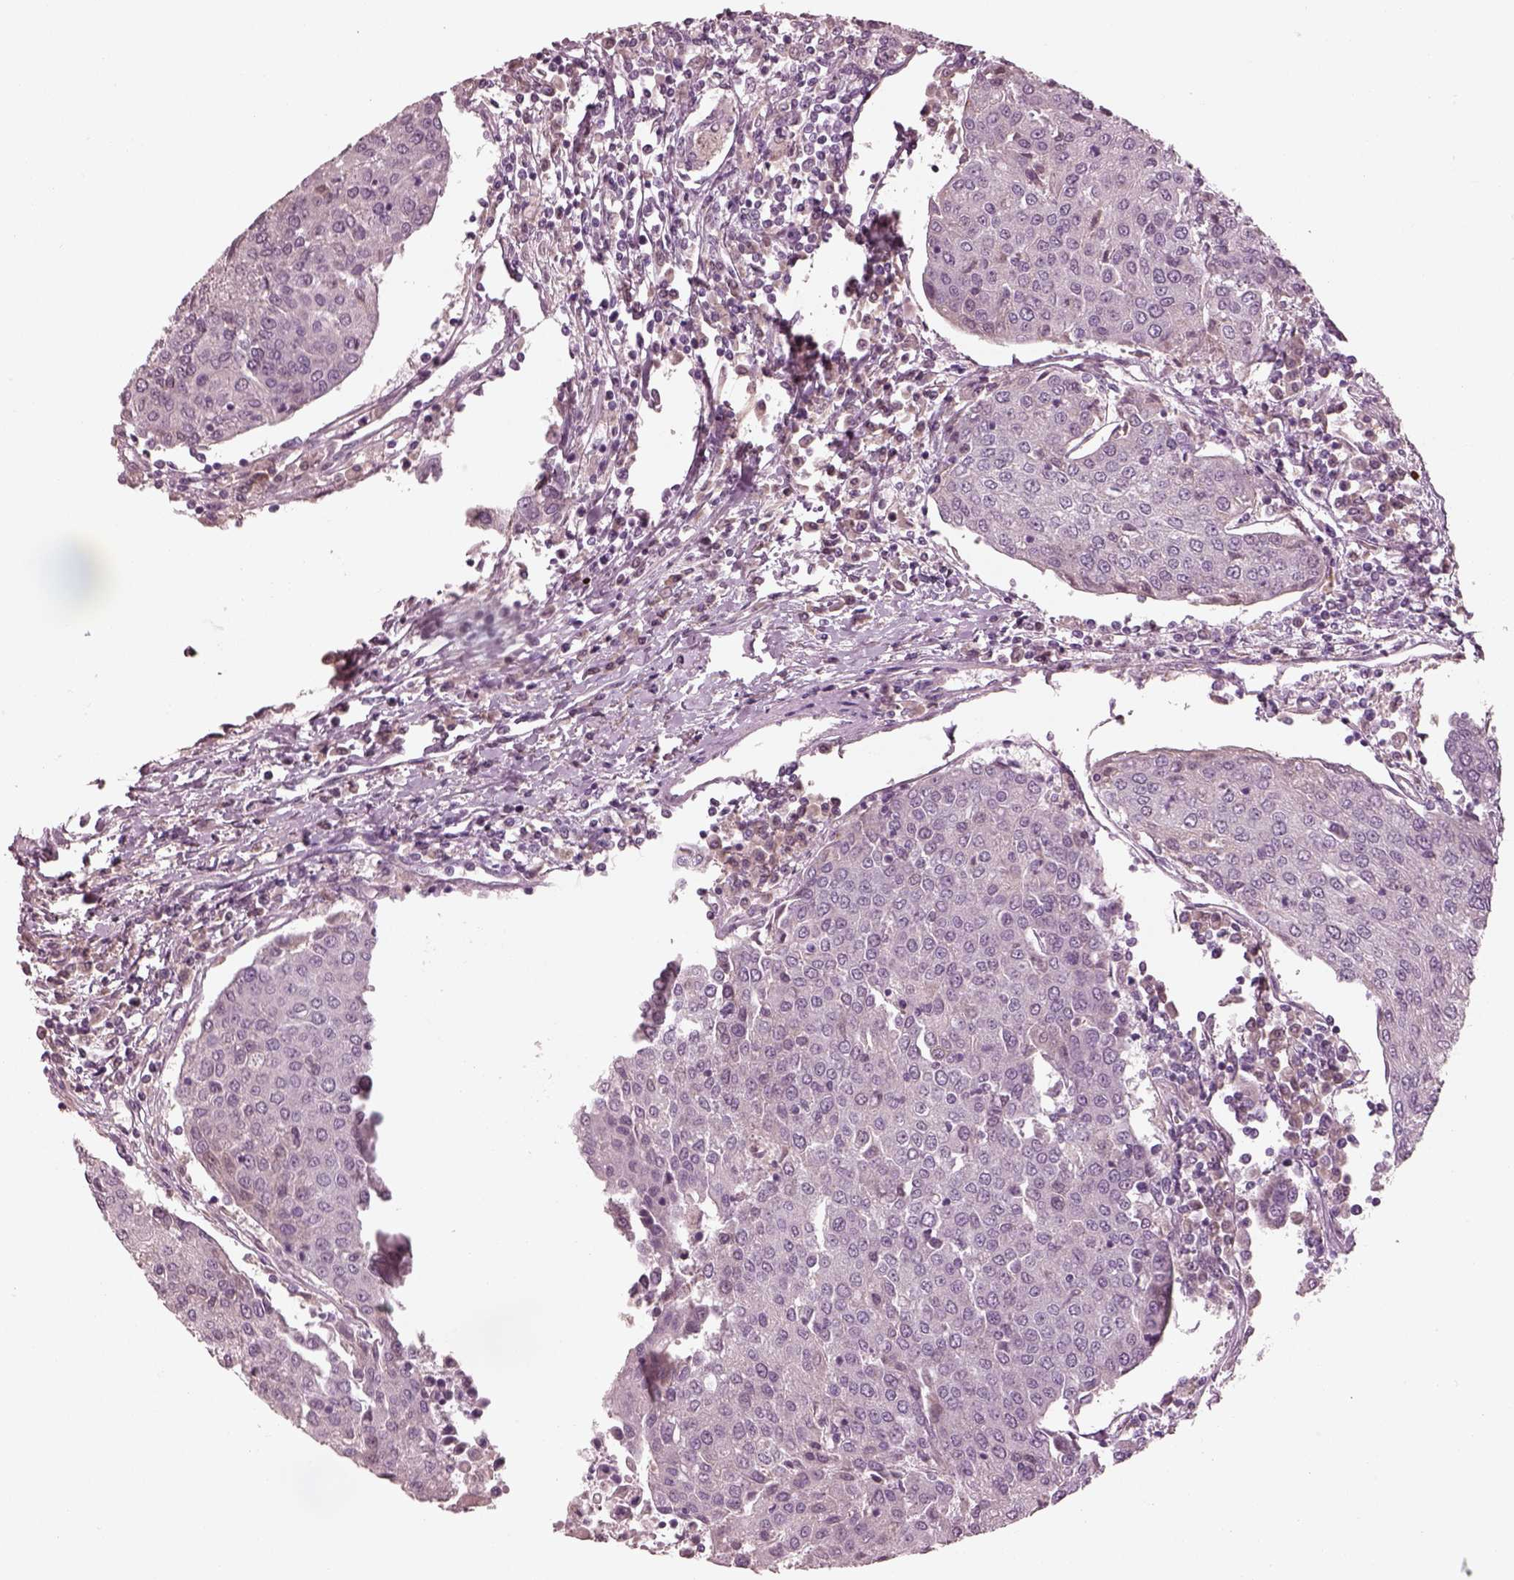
{"staining": {"intensity": "negative", "quantity": "none", "location": "none"}, "tissue": "urothelial cancer", "cell_type": "Tumor cells", "image_type": "cancer", "snomed": [{"axis": "morphology", "description": "Urothelial carcinoma, High grade"}, {"axis": "topography", "description": "Urinary bladder"}], "caption": "The immunohistochemistry (IHC) histopathology image has no significant expression in tumor cells of high-grade urothelial carcinoma tissue. Nuclei are stained in blue.", "gene": "KCNA2", "patient": {"sex": "female", "age": 85}}